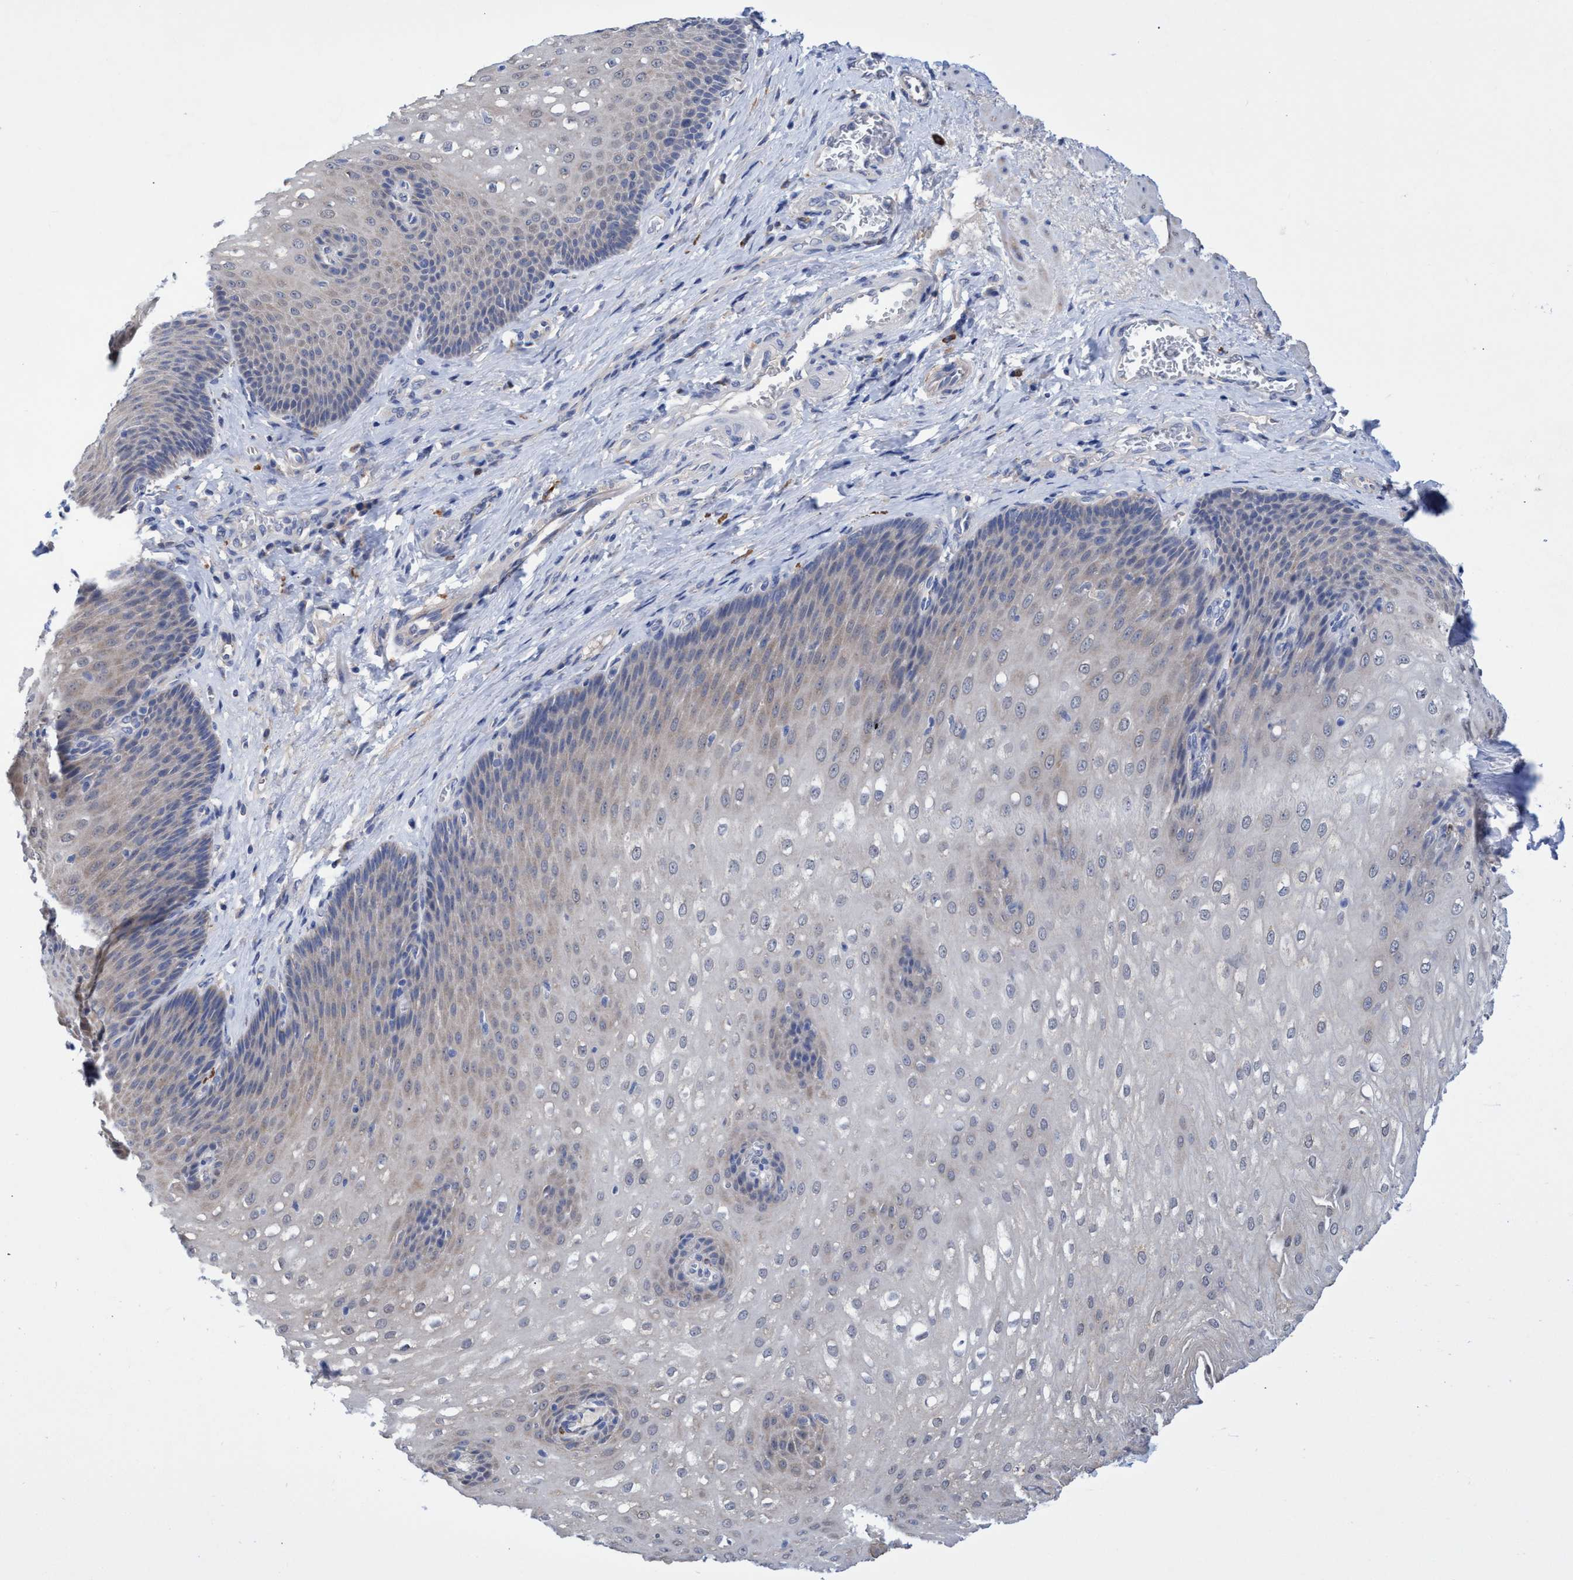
{"staining": {"intensity": "weak", "quantity": "<25%", "location": "cytoplasmic/membranous"}, "tissue": "esophagus", "cell_type": "Squamous epithelial cells", "image_type": "normal", "snomed": [{"axis": "morphology", "description": "Normal tissue, NOS"}, {"axis": "topography", "description": "Esophagus"}], "caption": "Protein analysis of unremarkable esophagus exhibits no significant expression in squamous epithelial cells. (Stains: DAB (3,3'-diaminobenzidine) immunohistochemistry (IHC) with hematoxylin counter stain, Microscopy: brightfield microscopy at high magnification).", "gene": "SVEP1", "patient": {"sex": "male", "age": 48}}